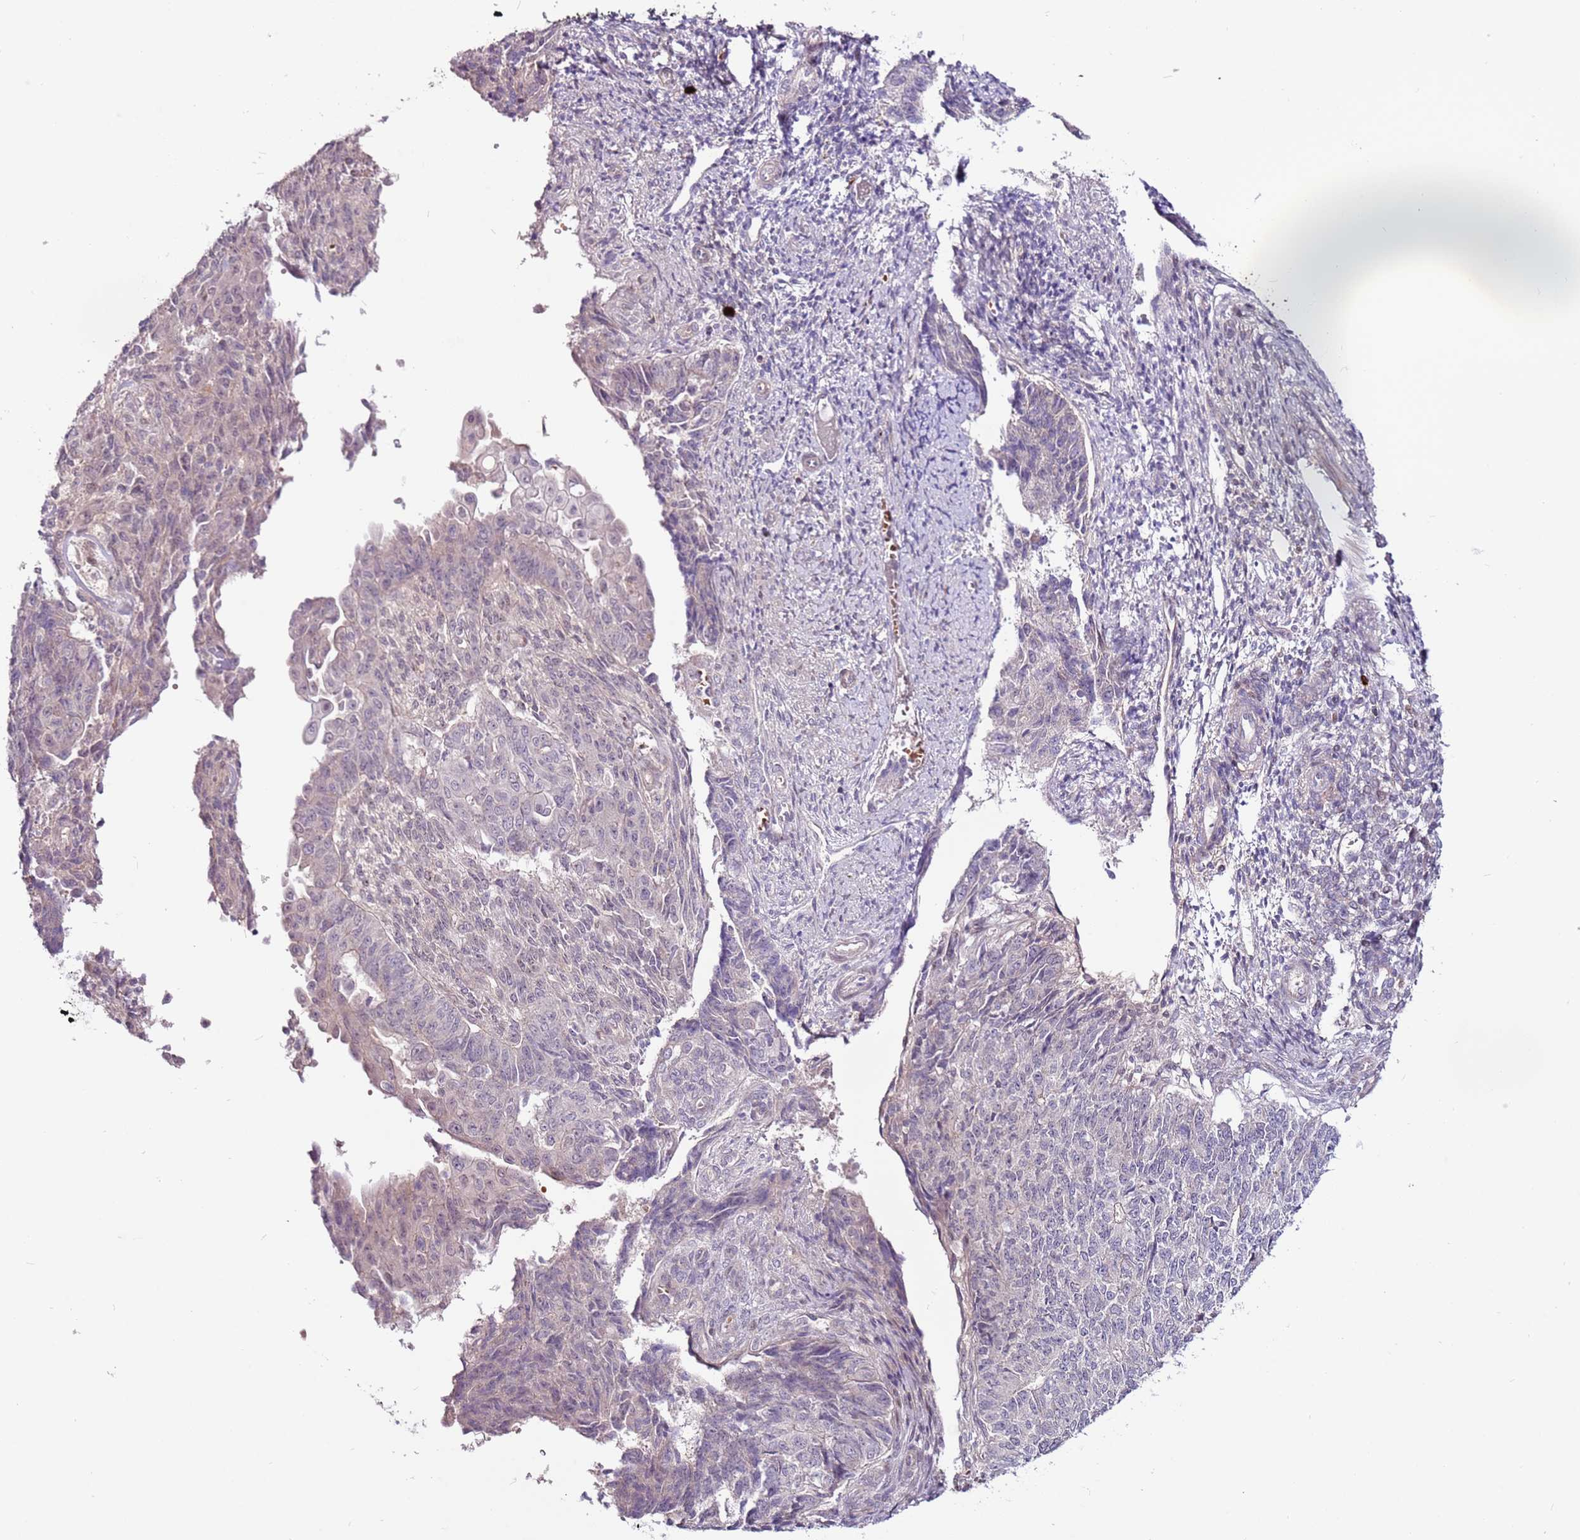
{"staining": {"intensity": "negative", "quantity": "none", "location": "none"}, "tissue": "endometrial cancer", "cell_type": "Tumor cells", "image_type": "cancer", "snomed": [{"axis": "morphology", "description": "Adenocarcinoma, NOS"}, {"axis": "topography", "description": "Endometrium"}], "caption": "The image demonstrates no staining of tumor cells in endometrial cancer.", "gene": "MTG2", "patient": {"sex": "female", "age": 32}}